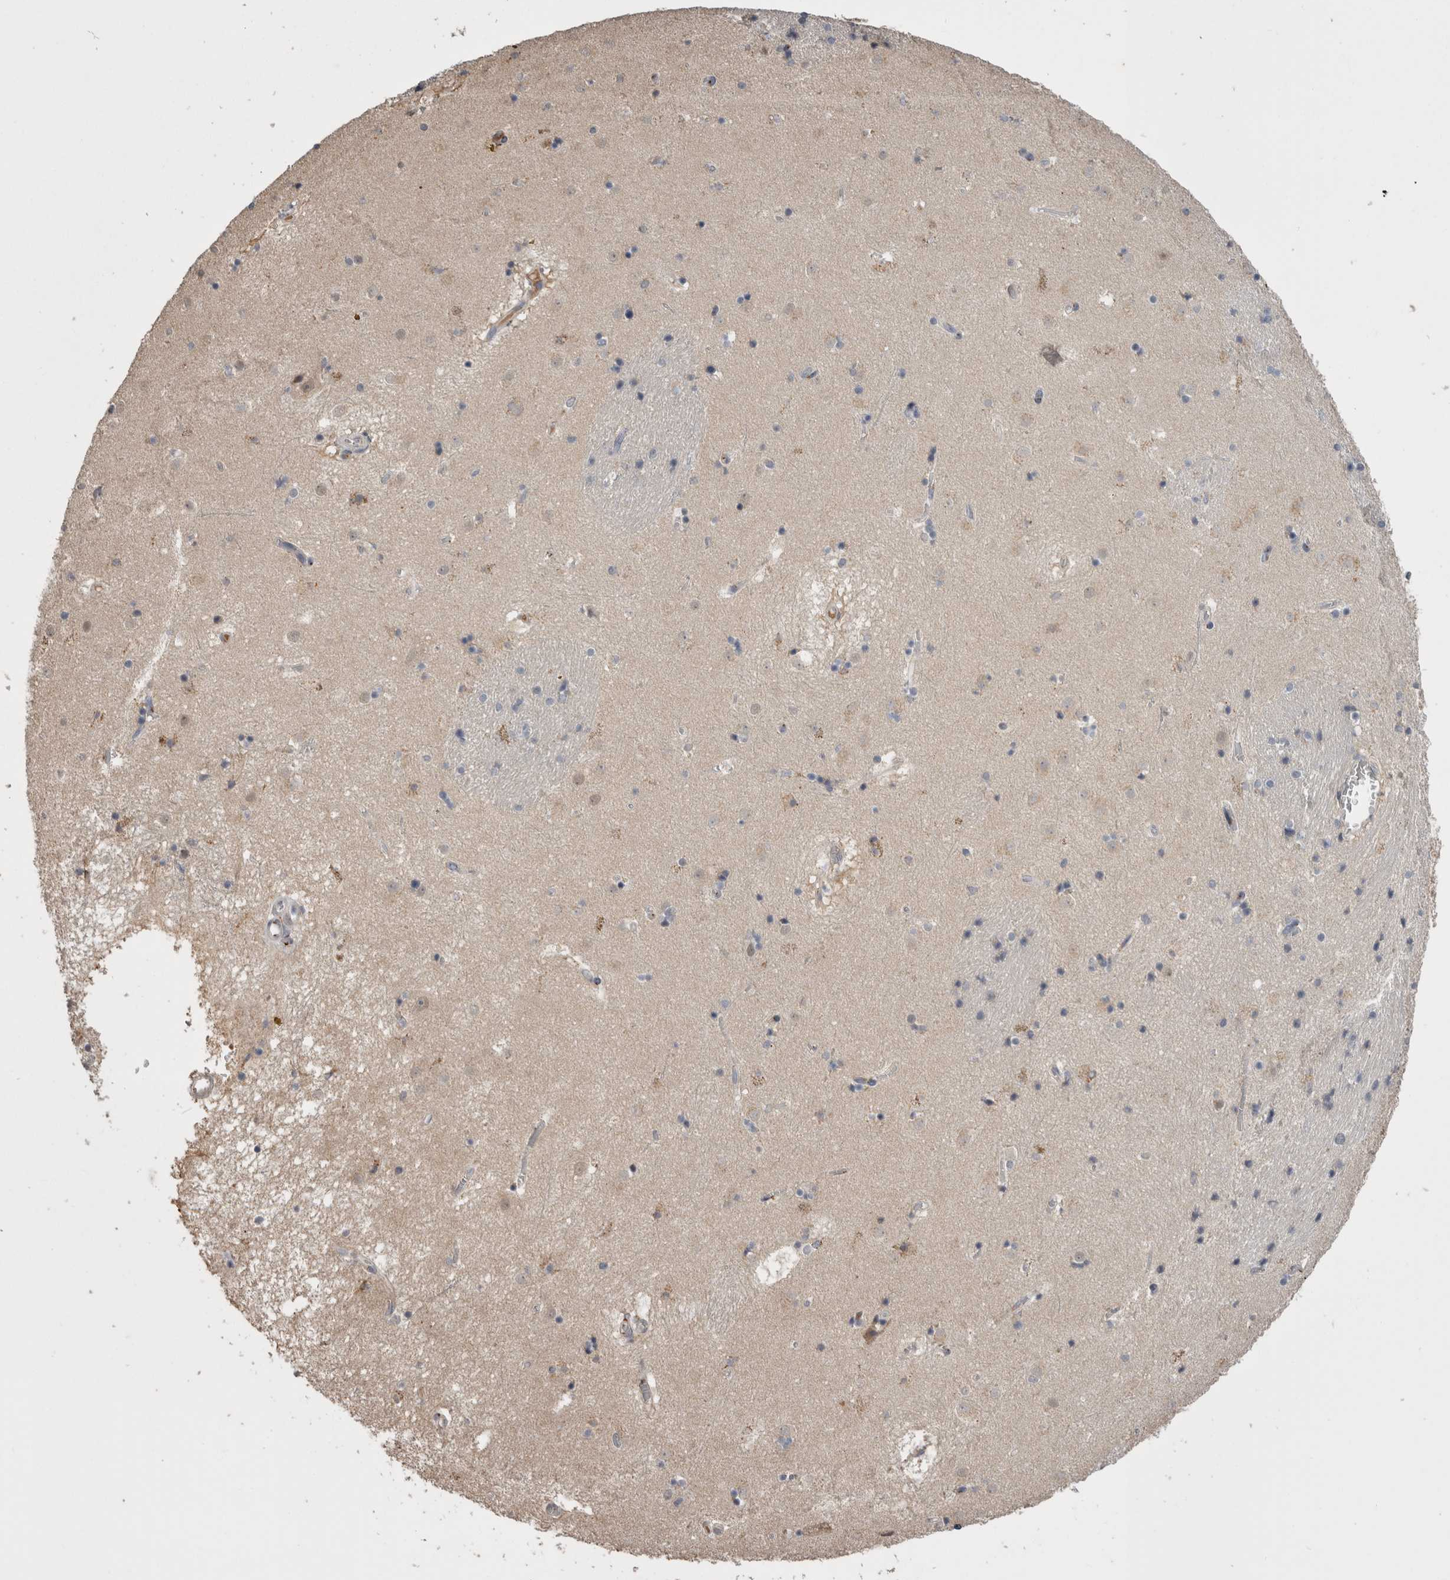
{"staining": {"intensity": "weak", "quantity": "<25%", "location": "cytoplasmic/membranous"}, "tissue": "caudate", "cell_type": "Glial cells", "image_type": "normal", "snomed": [{"axis": "morphology", "description": "Normal tissue, NOS"}, {"axis": "topography", "description": "Lateral ventricle wall"}], "caption": "The IHC photomicrograph has no significant expression in glial cells of caudate. The staining was performed using DAB (3,3'-diaminobenzidine) to visualize the protein expression in brown, while the nuclei were stained in blue with hematoxylin (Magnification: 20x).", "gene": "ANXA13", "patient": {"sex": "male", "age": 70}}